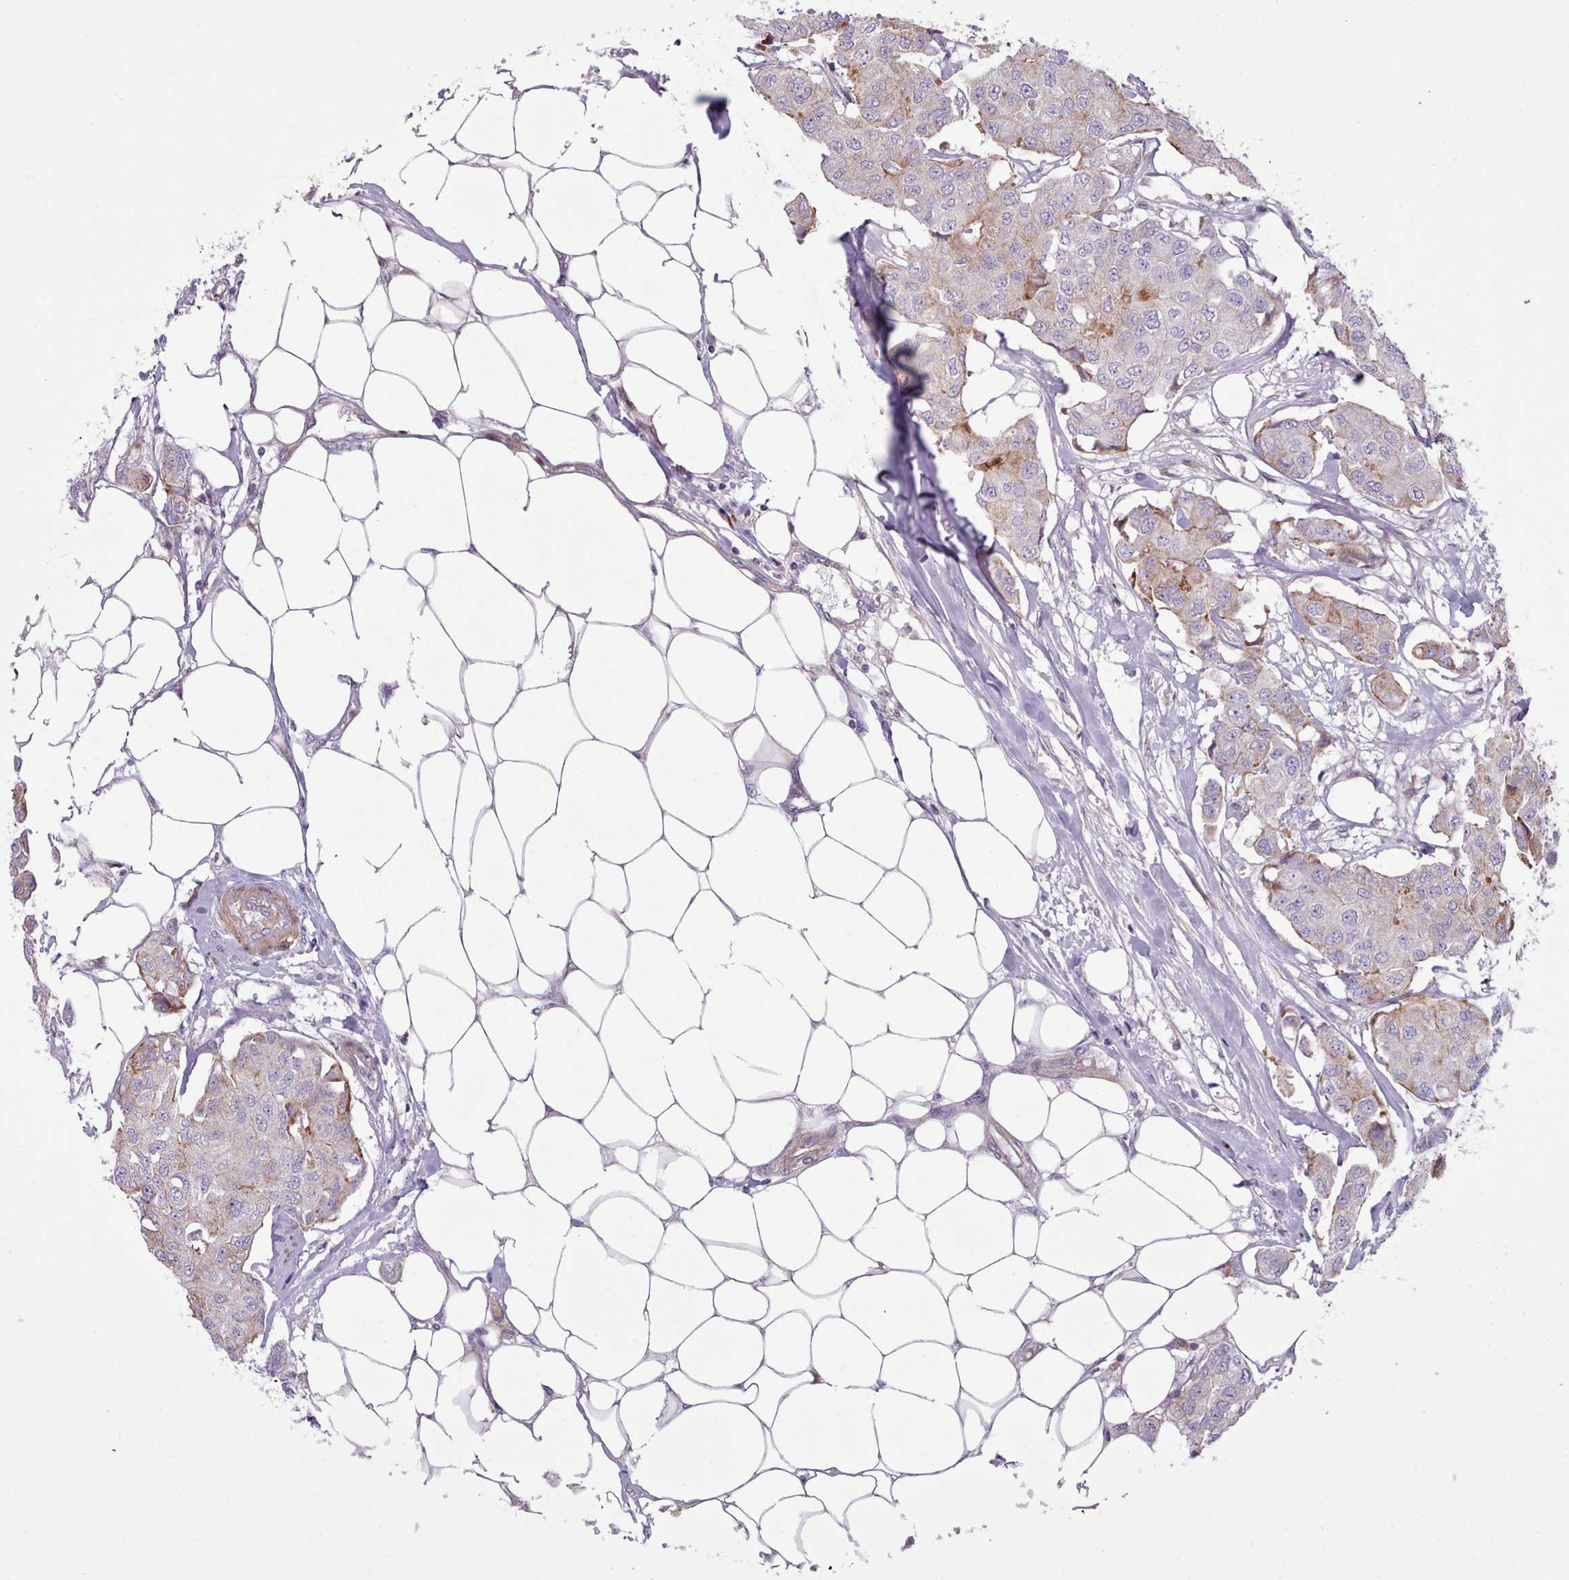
{"staining": {"intensity": "moderate", "quantity": "<25%", "location": "cytoplasmic/membranous"}, "tissue": "breast cancer", "cell_type": "Tumor cells", "image_type": "cancer", "snomed": [{"axis": "morphology", "description": "Duct carcinoma"}, {"axis": "topography", "description": "Breast"}, {"axis": "topography", "description": "Lymph node"}], "caption": "Human infiltrating ductal carcinoma (breast) stained with a brown dye demonstrates moderate cytoplasmic/membranous positive expression in approximately <25% of tumor cells.", "gene": "TENT4B", "patient": {"sex": "female", "age": 80}}